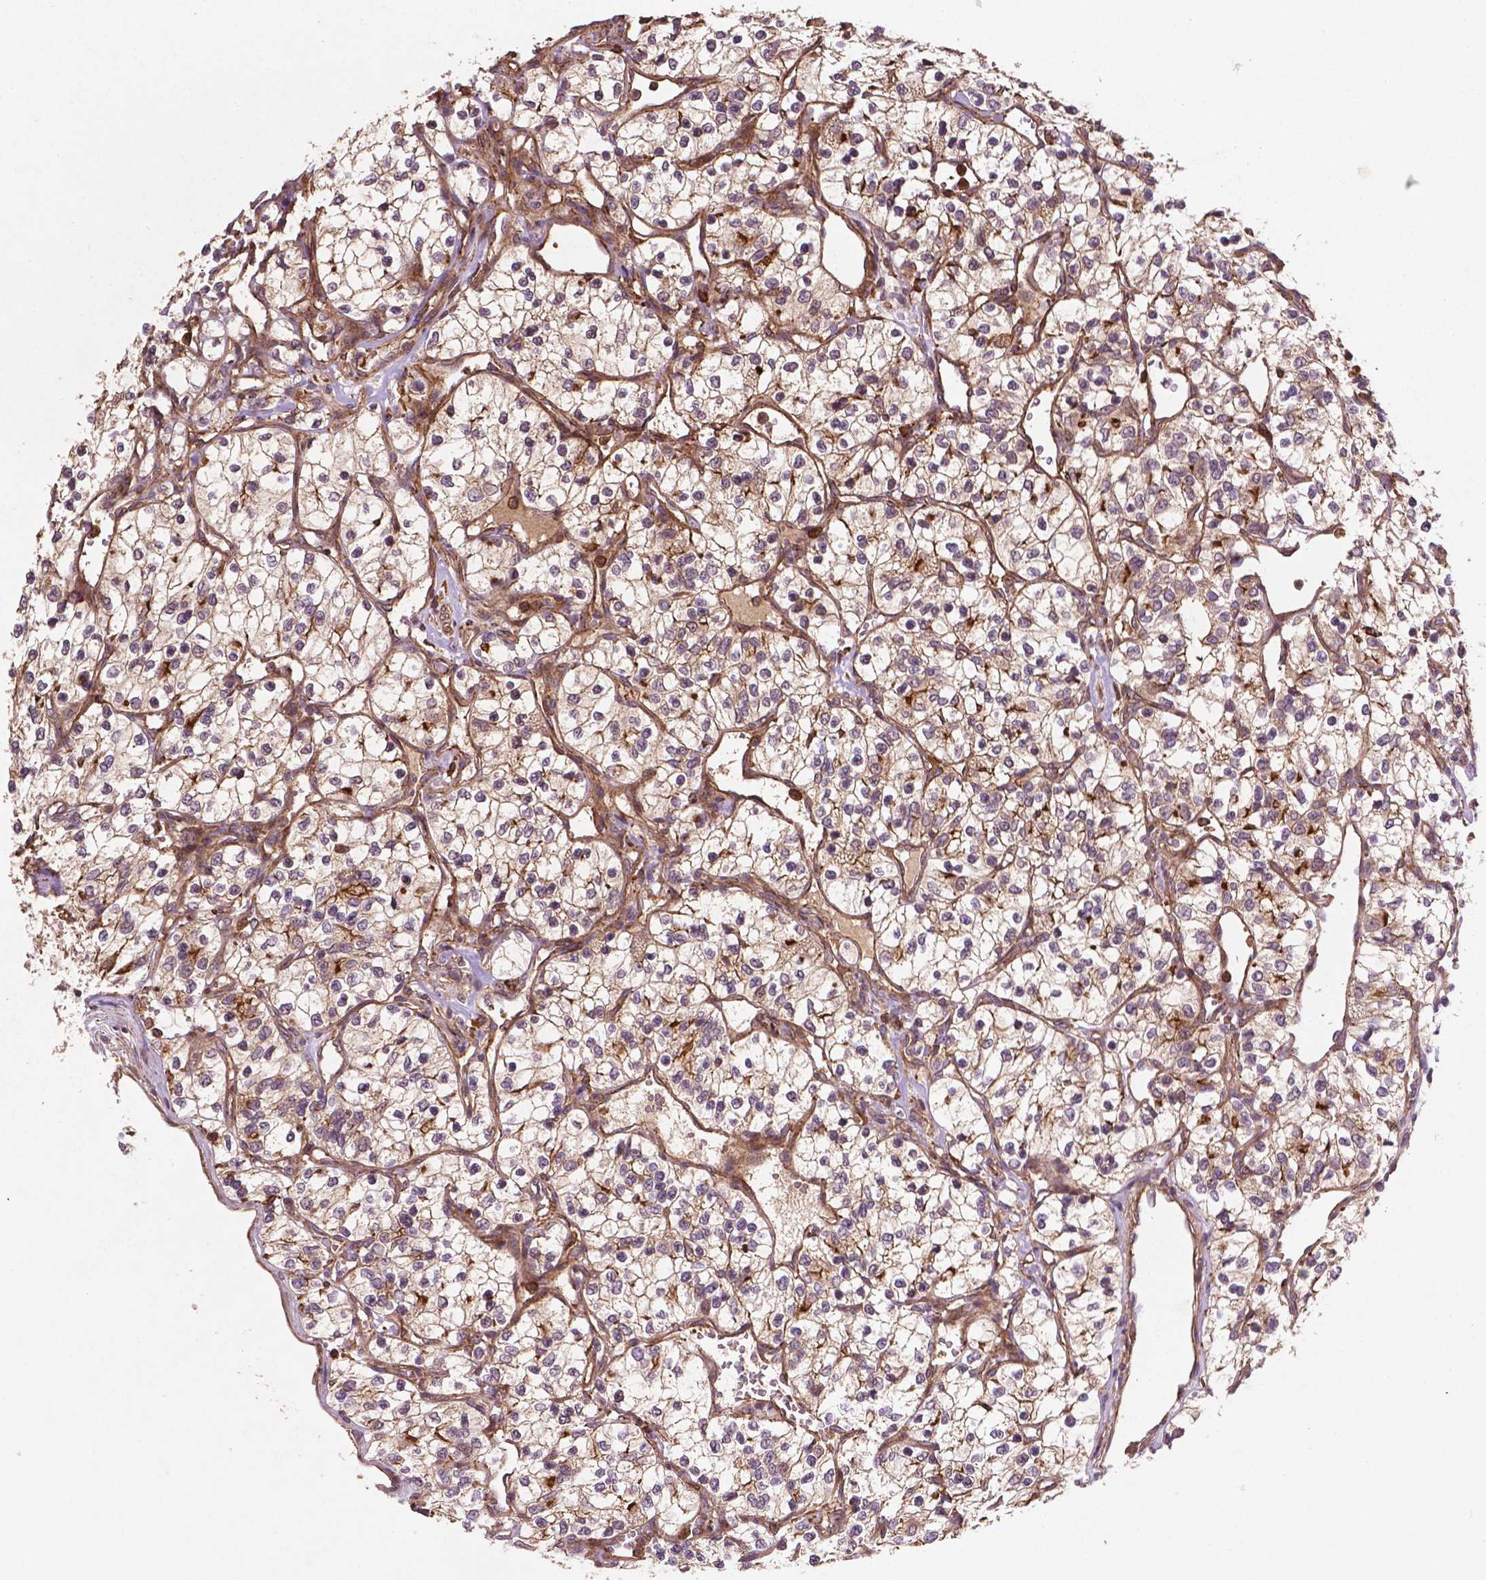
{"staining": {"intensity": "negative", "quantity": "none", "location": "none"}, "tissue": "renal cancer", "cell_type": "Tumor cells", "image_type": "cancer", "snomed": [{"axis": "morphology", "description": "Adenocarcinoma, NOS"}, {"axis": "topography", "description": "Kidney"}], "caption": "Immunohistochemistry of human renal cancer (adenocarcinoma) shows no staining in tumor cells.", "gene": "ZMYND19", "patient": {"sex": "female", "age": 69}}